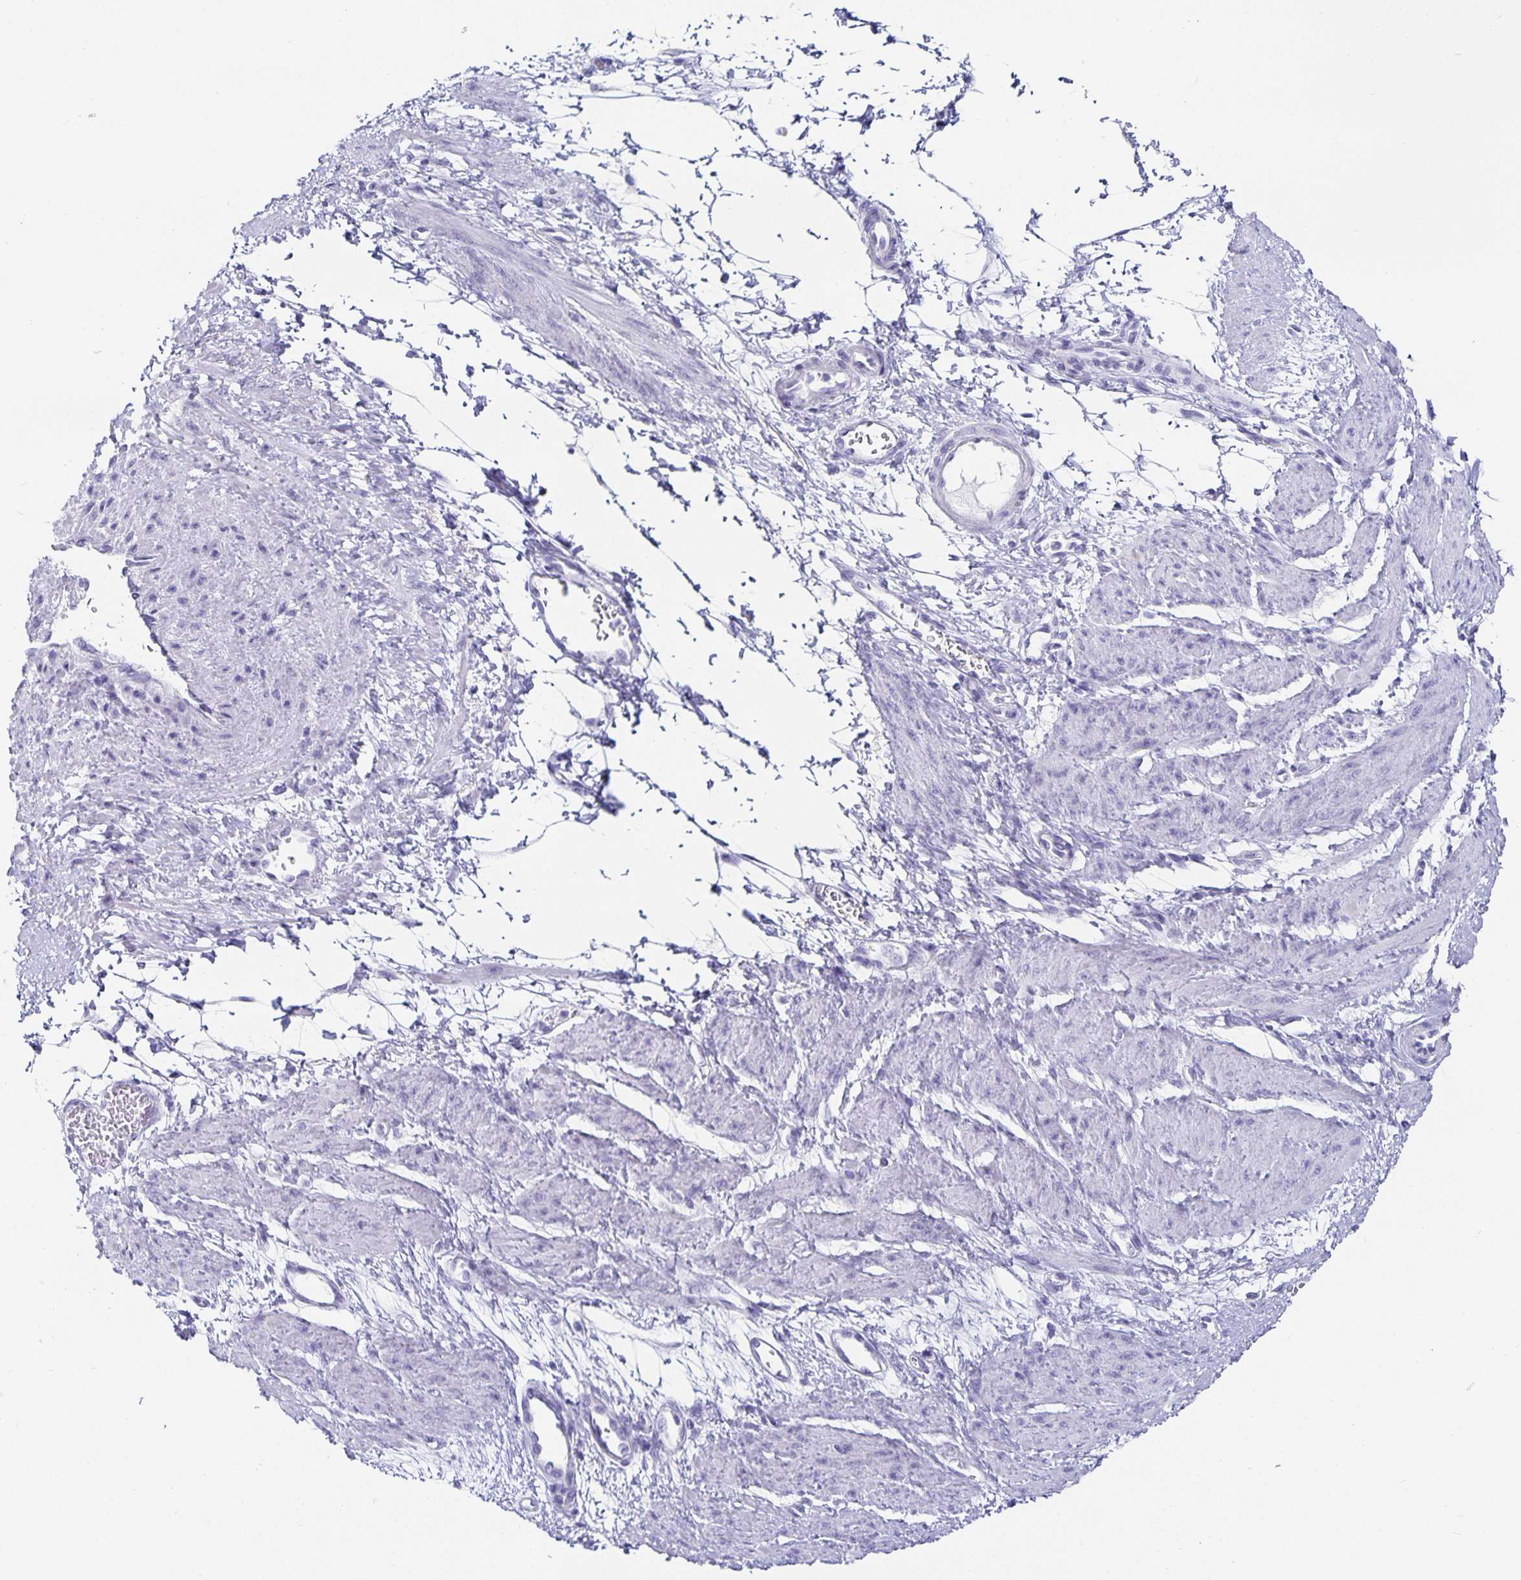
{"staining": {"intensity": "negative", "quantity": "none", "location": "none"}, "tissue": "smooth muscle", "cell_type": "Smooth muscle cells", "image_type": "normal", "snomed": [{"axis": "morphology", "description": "Normal tissue, NOS"}, {"axis": "topography", "description": "Smooth muscle"}, {"axis": "topography", "description": "Uterus"}], "caption": "Immunohistochemistry (IHC) histopathology image of normal smooth muscle: human smooth muscle stained with DAB displays no significant protein positivity in smooth muscle cells.", "gene": "CHGA", "patient": {"sex": "female", "age": 39}}